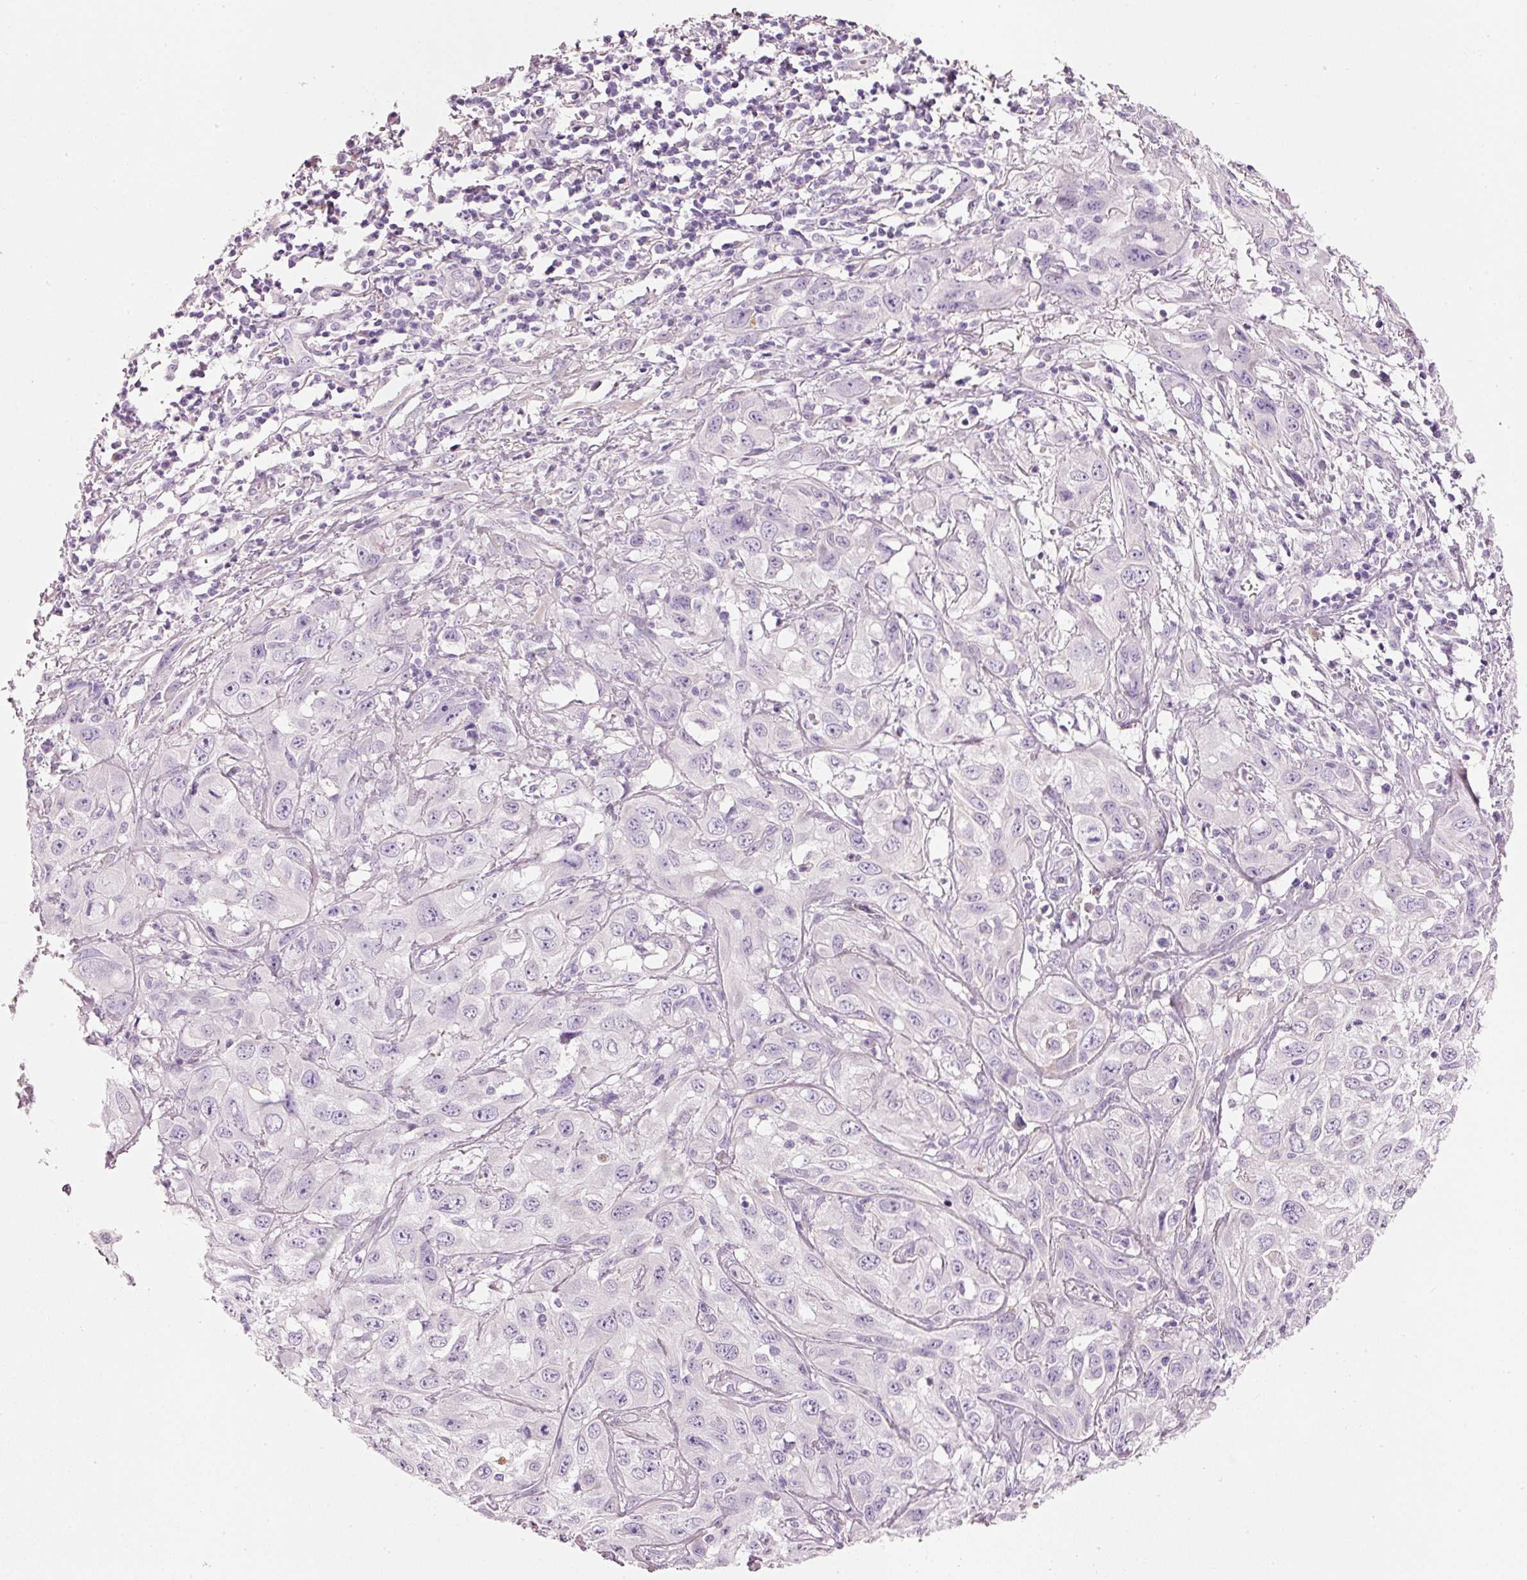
{"staining": {"intensity": "weak", "quantity": "<25%", "location": "cytoplasmic/membranous"}, "tissue": "skin cancer", "cell_type": "Tumor cells", "image_type": "cancer", "snomed": [{"axis": "morphology", "description": "Squamous cell carcinoma, NOS"}, {"axis": "topography", "description": "Skin"}, {"axis": "topography", "description": "Vulva"}], "caption": "Immunohistochemical staining of skin cancer (squamous cell carcinoma) exhibits no significant positivity in tumor cells. The staining was performed using DAB to visualize the protein expression in brown, while the nuclei were stained in blue with hematoxylin (Magnification: 20x).", "gene": "PDXDC1", "patient": {"sex": "female", "age": 71}}